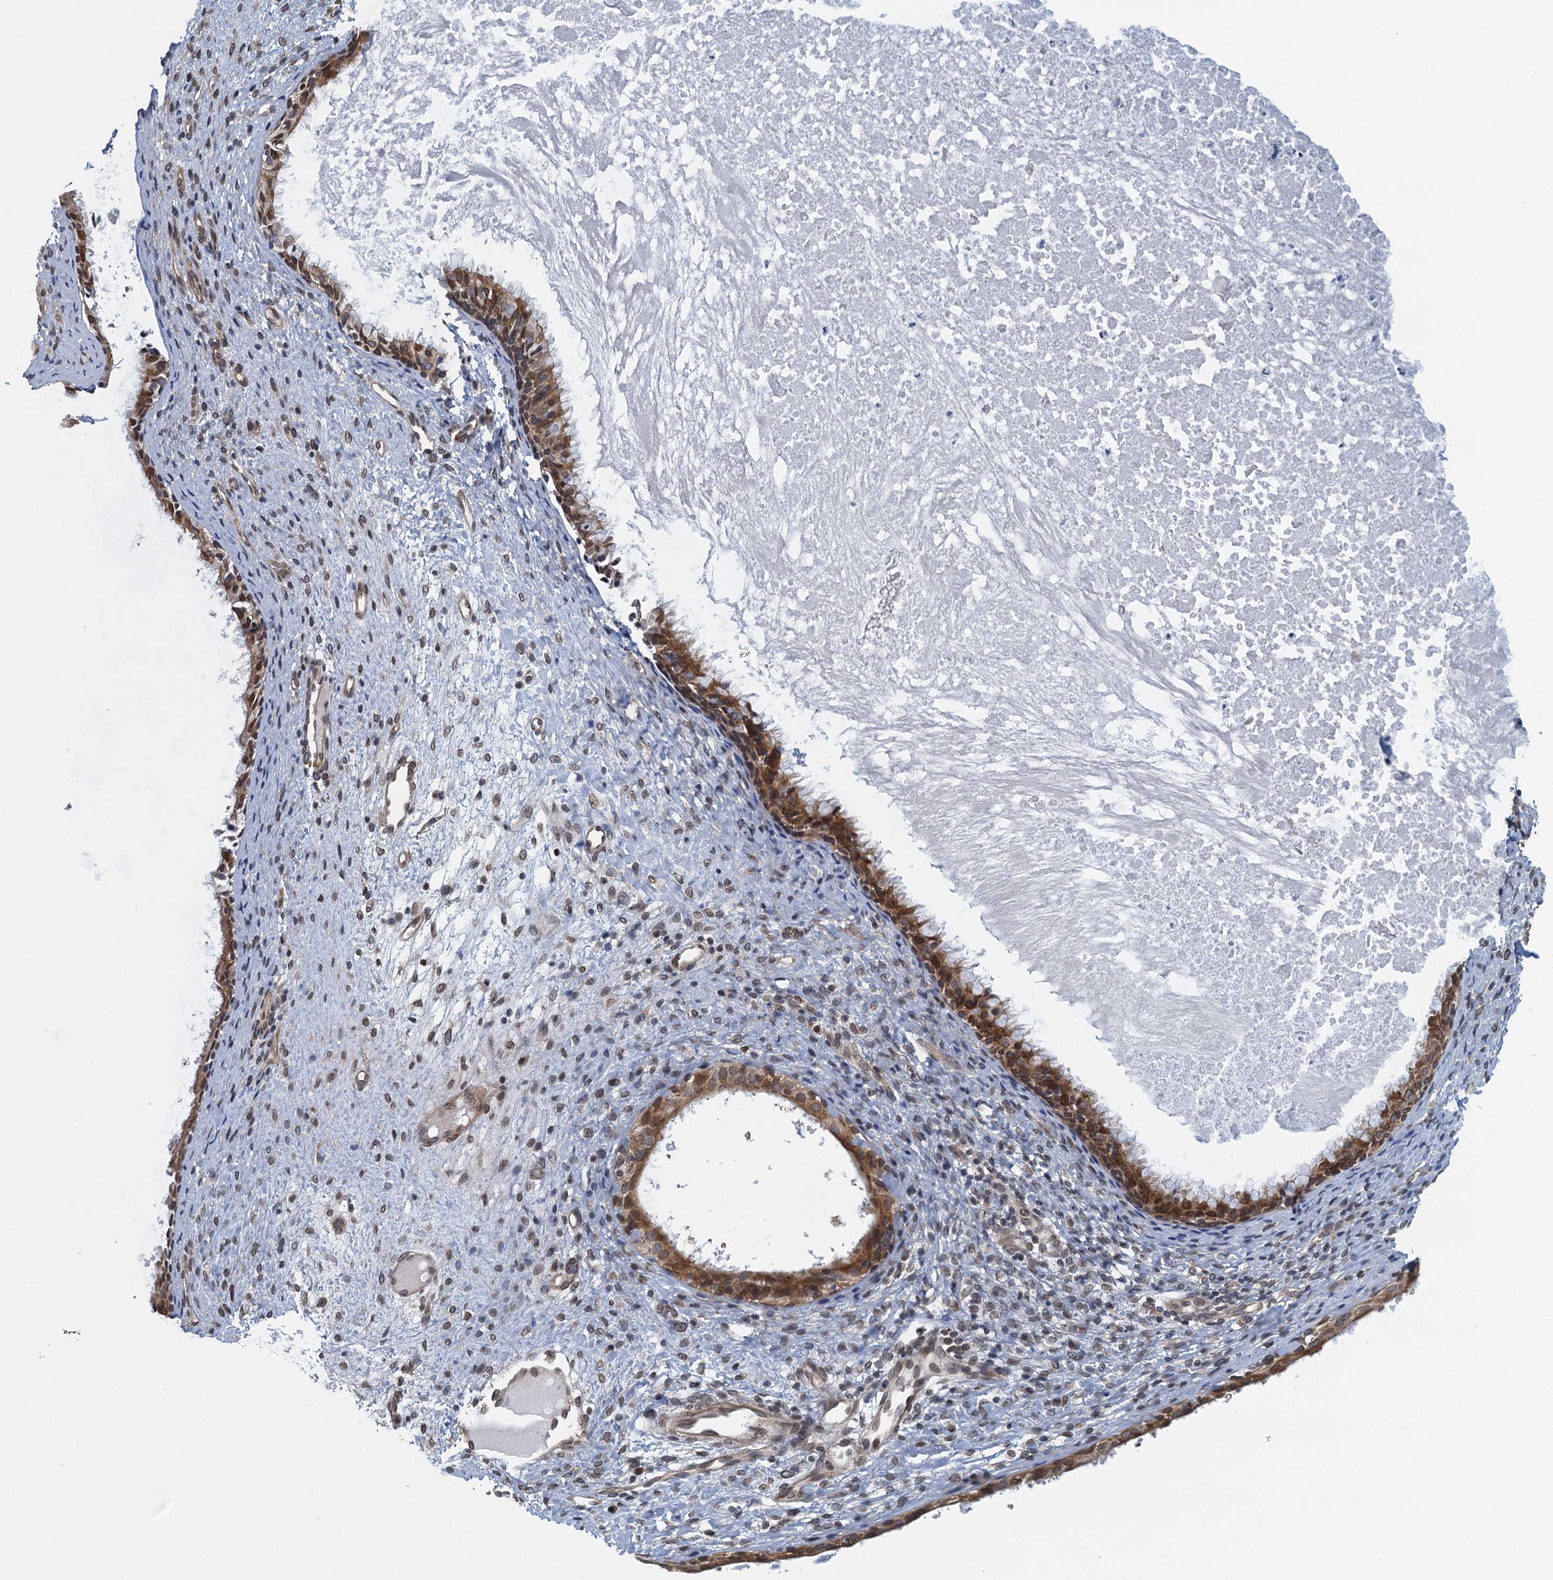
{"staining": {"intensity": "moderate", "quantity": ">75%", "location": "cytoplasmic/membranous,nuclear"}, "tissue": "nasopharynx", "cell_type": "Respiratory epithelial cells", "image_type": "normal", "snomed": [{"axis": "morphology", "description": "Normal tissue, NOS"}, {"axis": "topography", "description": "Nasopharynx"}], "caption": "Brown immunohistochemical staining in normal nasopharynx reveals moderate cytoplasmic/membranous,nuclear positivity in approximately >75% of respiratory epithelial cells.", "gene": "CCDC34", "patient": {"sex": "male", "age": 22}}